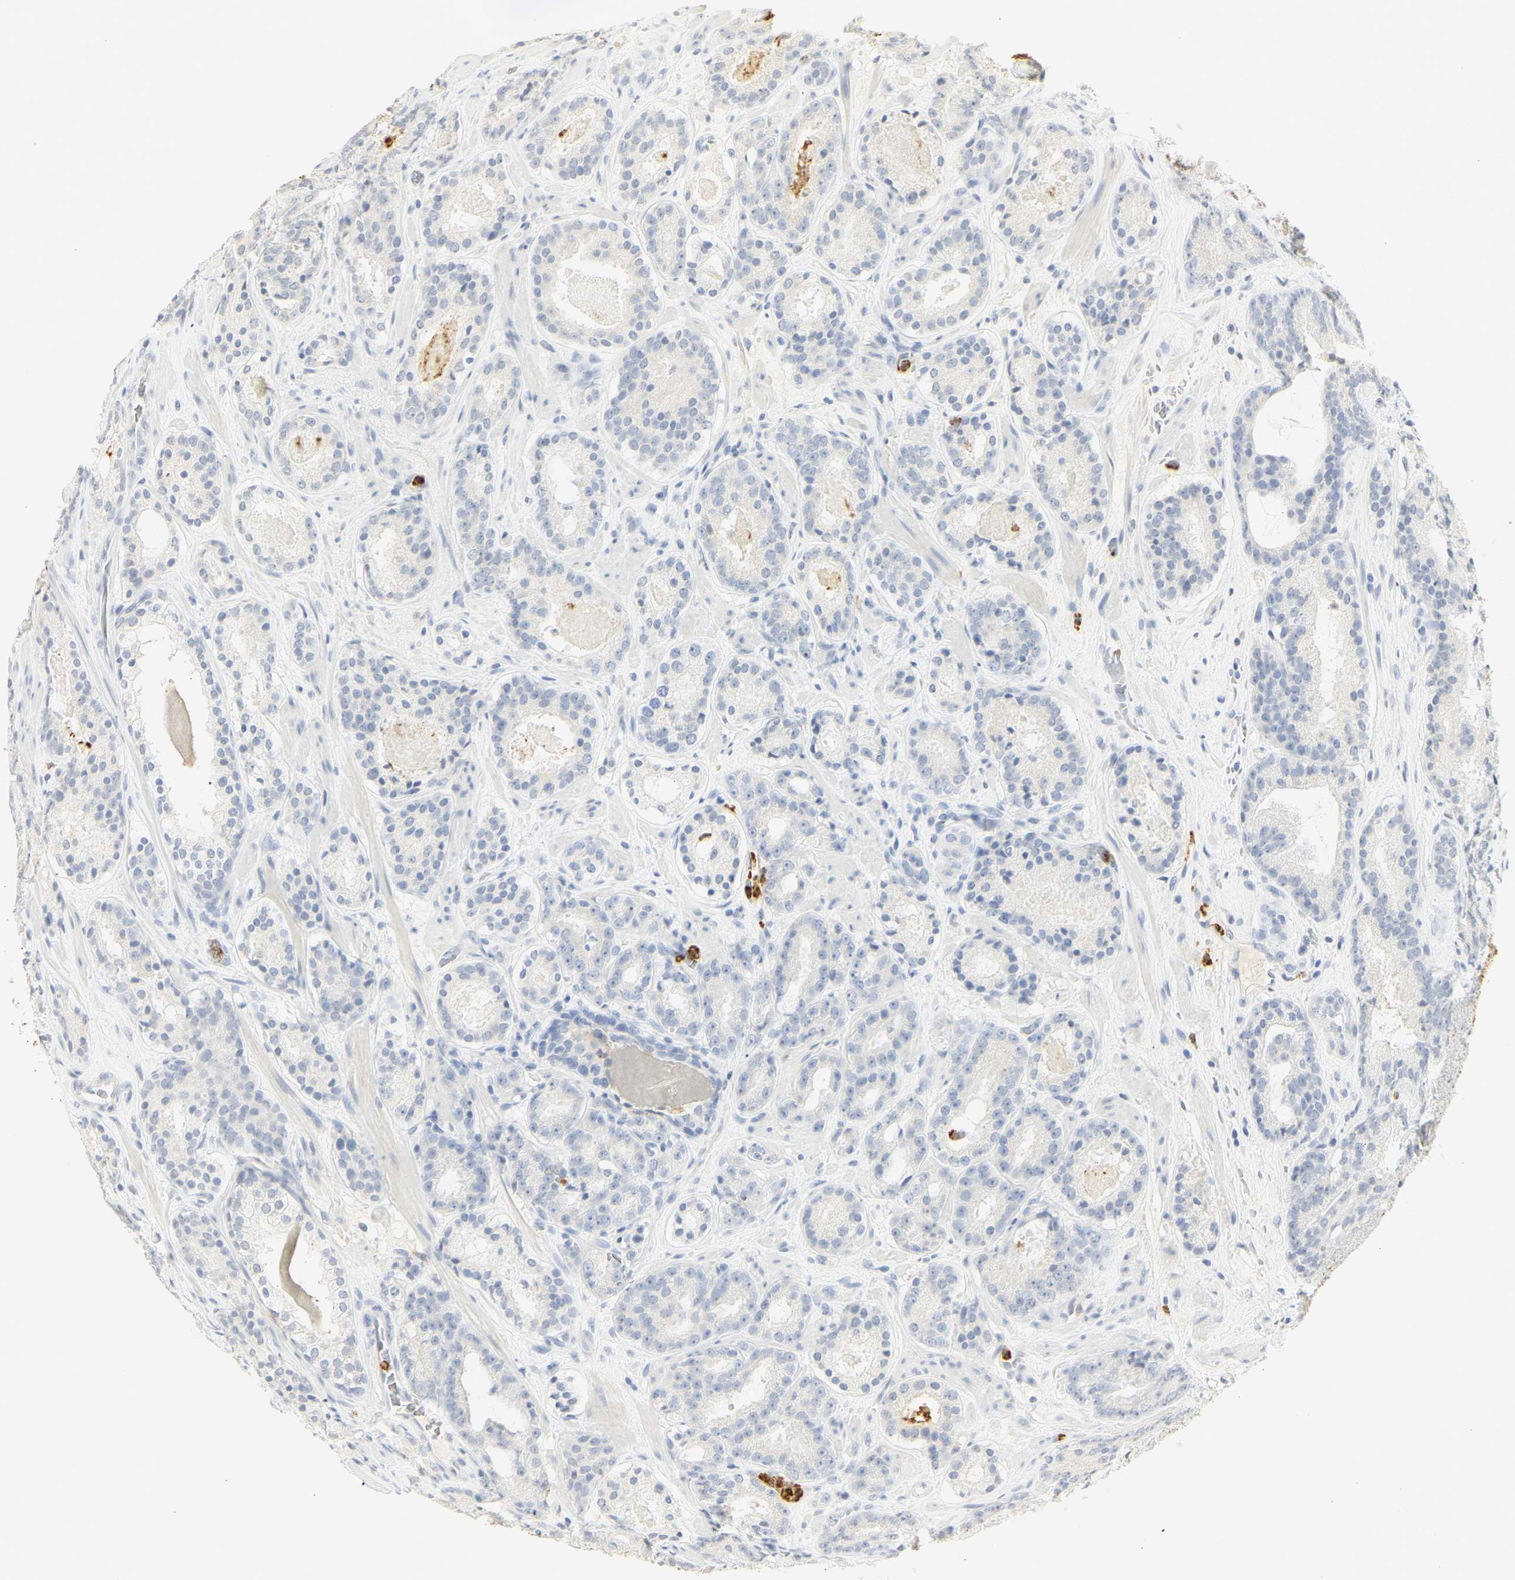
{"staining": {"intensity": "negative", "quantity": "none", "location": "none"}, "tissue": "prostate cancer", "cell_type": "Tumor cells", "image_type": "cancer", "snomed": [{"axis": "morphology", "description": "Adenocarcinoma, Low grade"}, {"axis": "topography", "description": "Prostate"}], "caption": "A micrograph of prostate cancer stained for a protein exhibits no brown staining in tumor cells.", "gene": "MPO", "patient": {"sex": "male", "age": 69}}